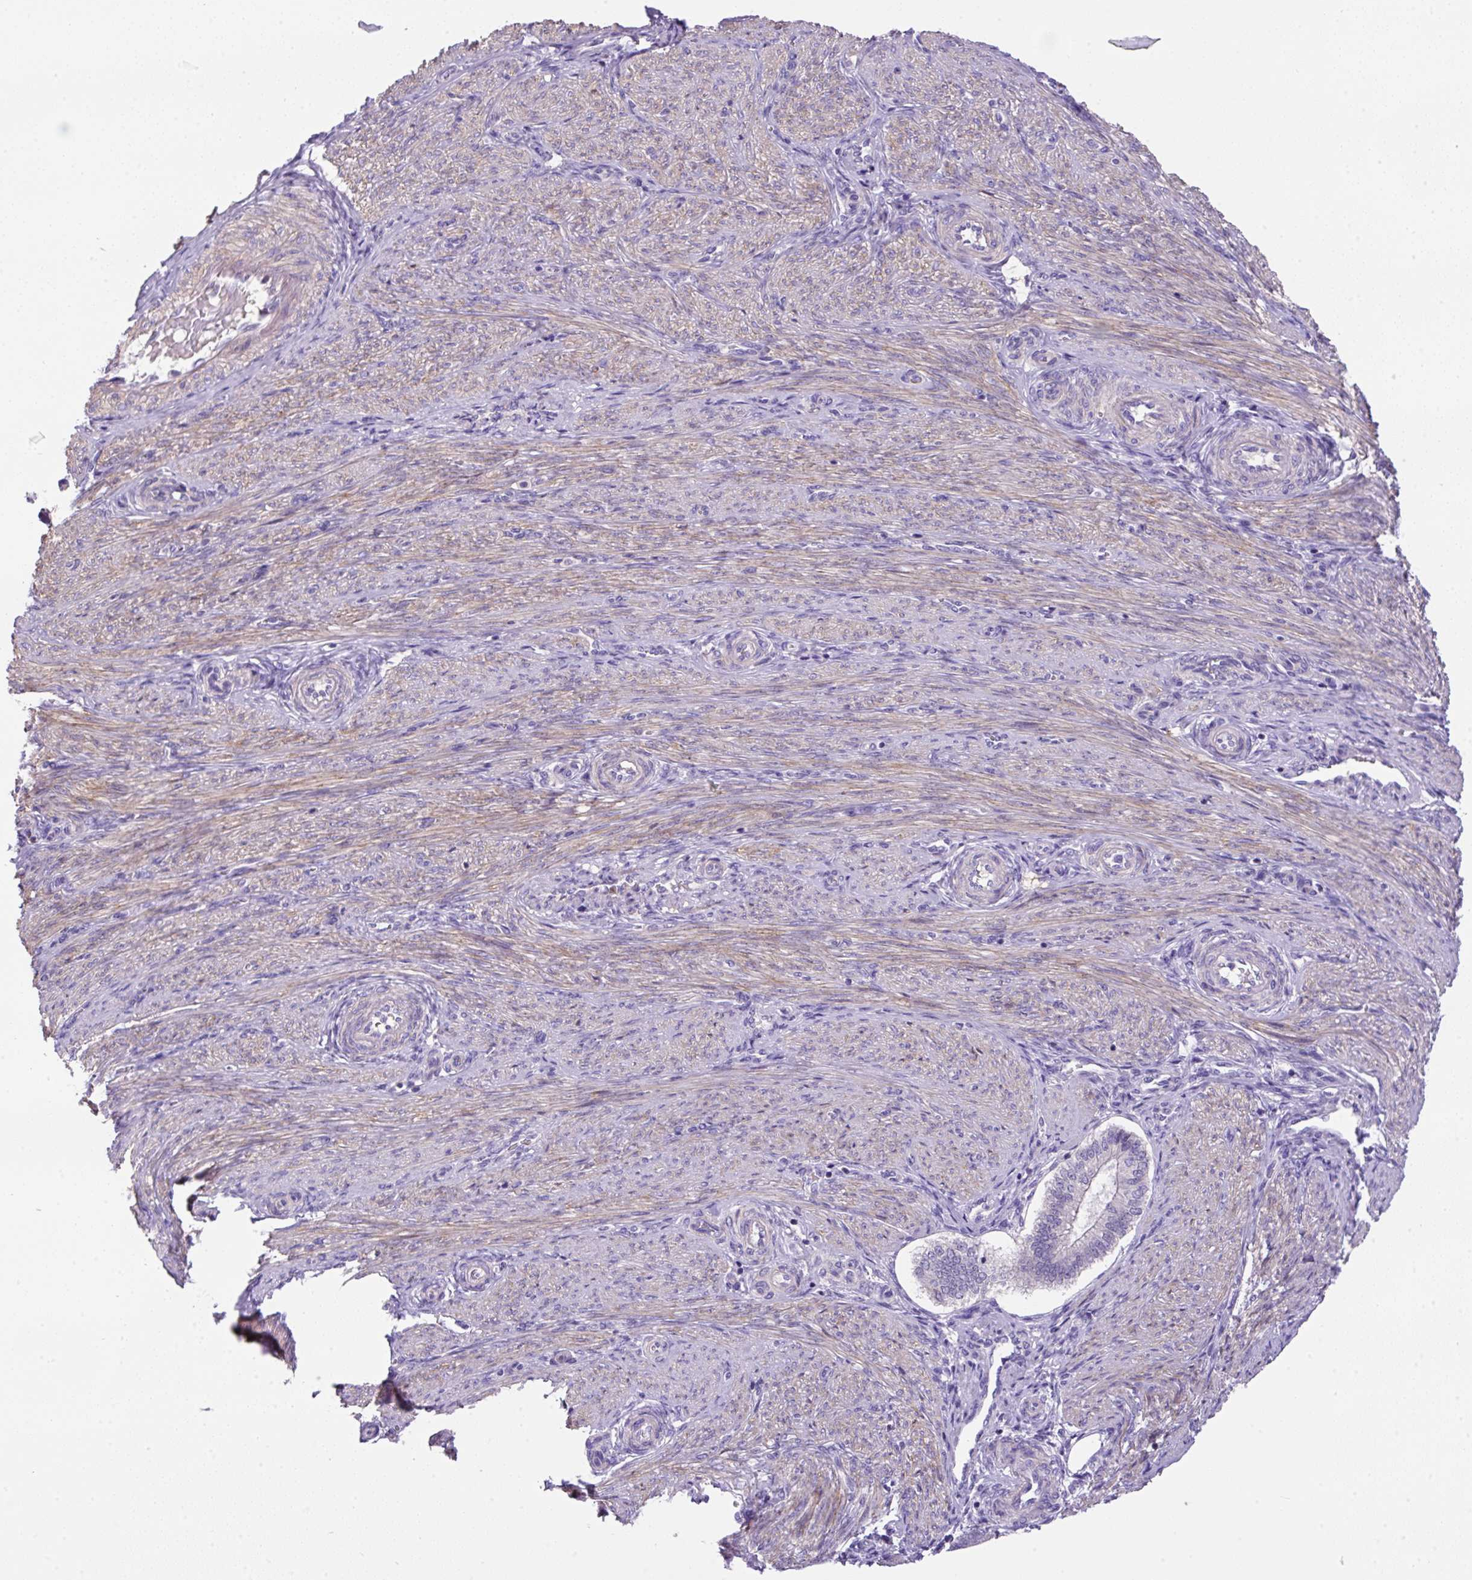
{"staining": {"intensity": "negative", "quantity": "none", "location": "none"}, "tissue": "endometrium", "cell_type": "Cells in endometrial stroma", "image_type": "normal", "snomed": [{"axis": "morphology", "description": "Normal tissue, NOS"}, {"axis": "topography", "description": "Endometrium"}], "caption": "Normal endometrium was stained to show a protein in brown. There is no significant positivity in cells in endometrial stroma.", "gene": "NPTN", "patient": {"sex": "female", "age": 25}}